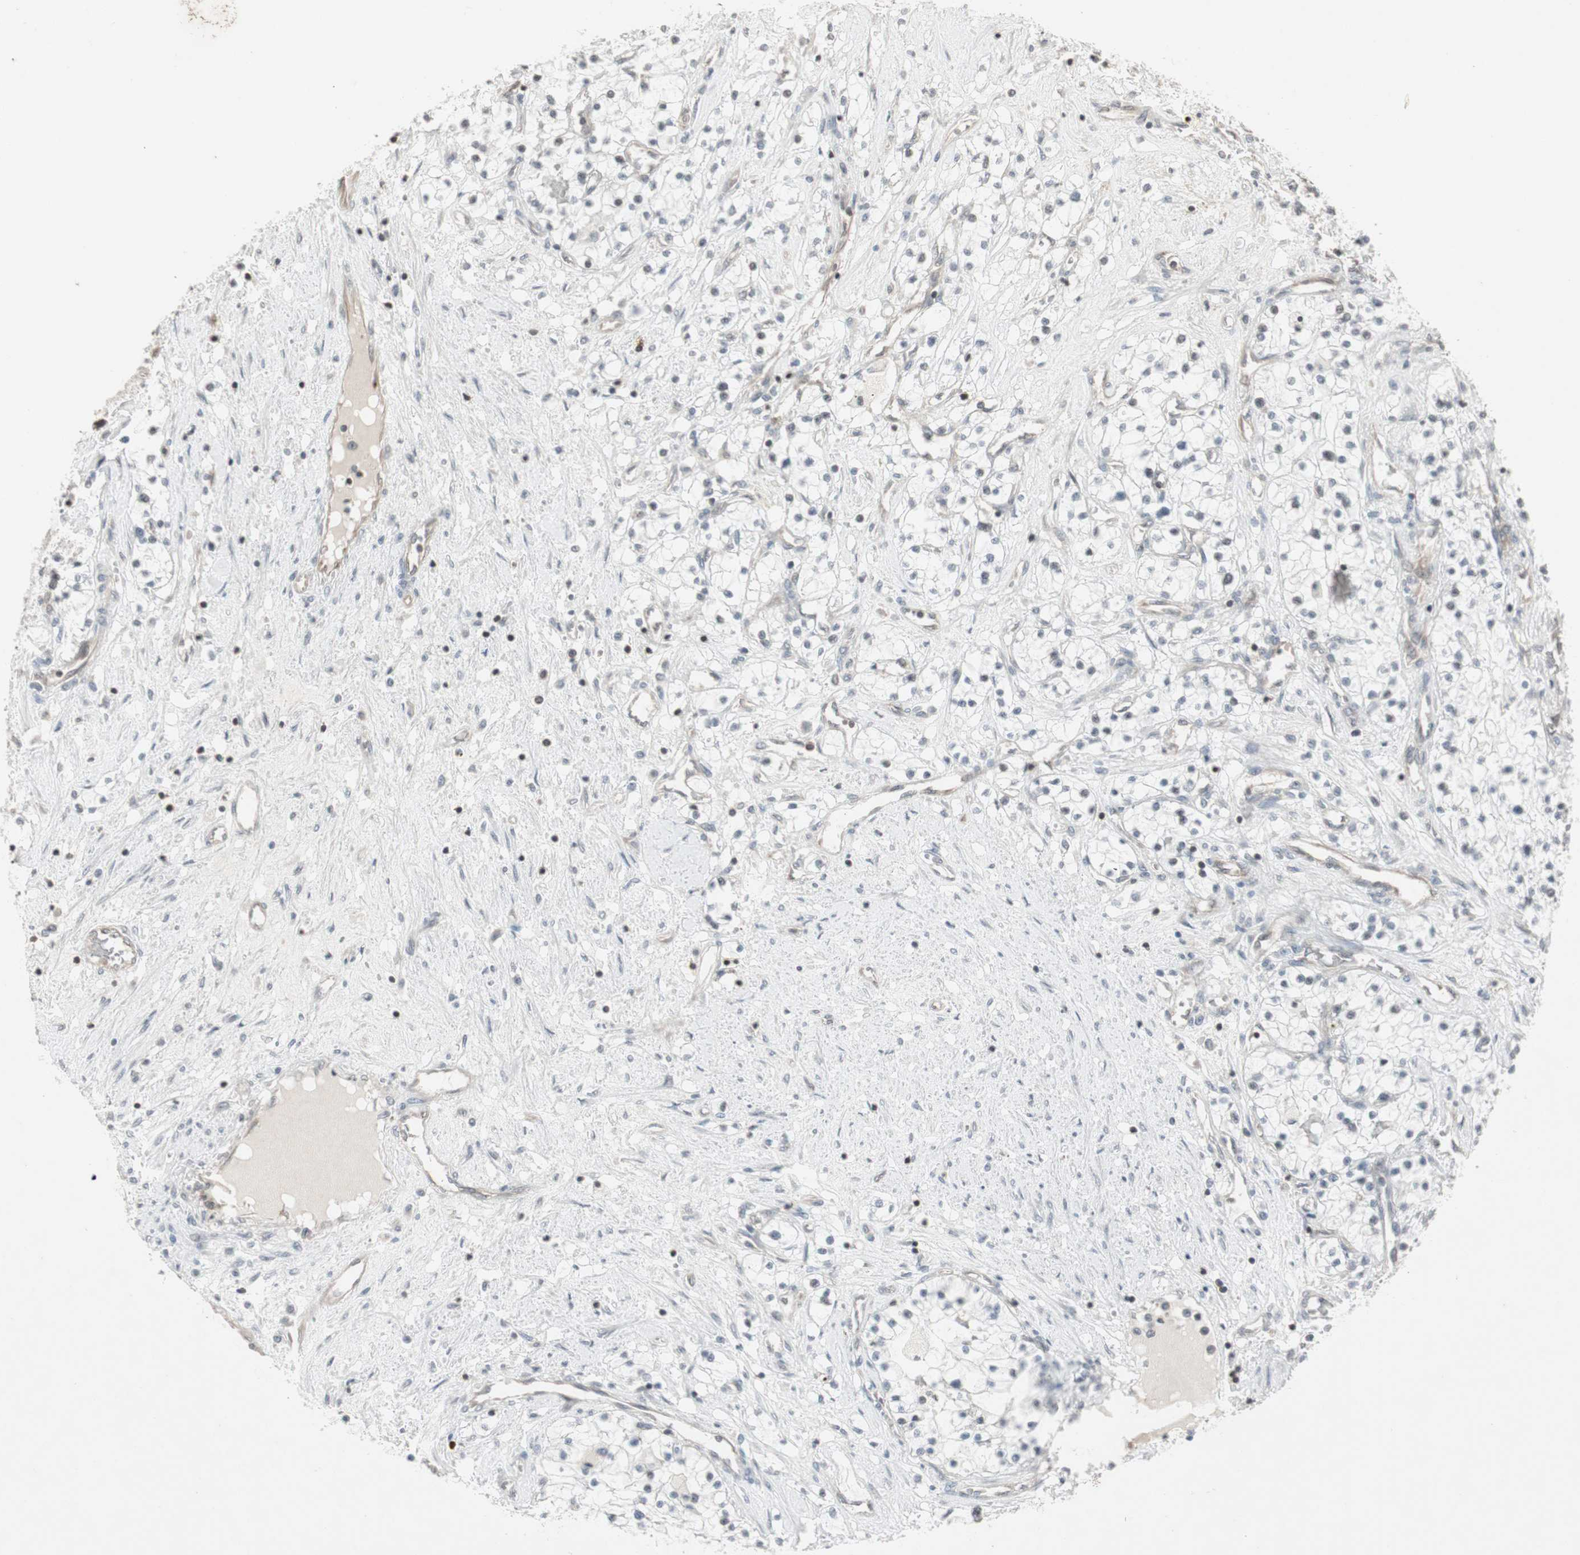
{"staining": {"intensity": "negative", "quantity": "none", "location": "none"}, "tissue": "renal cancer", "cell_type": "Tumor cells", "image_type": "cancer", "snomed": [{"axis": "morphology", "description": "Adenocarcinoma, NOS"}, {"axis": "topography", "description": "Kidney"}], "caption": "High power microscopy histopathology image of an IHC photomicrograph of renal cancer (adenocarcinoma), revealing no significant staining in tumor cells.", "gene": "ARHGEF1", "patient": {"sex": "male", "age": 68}}